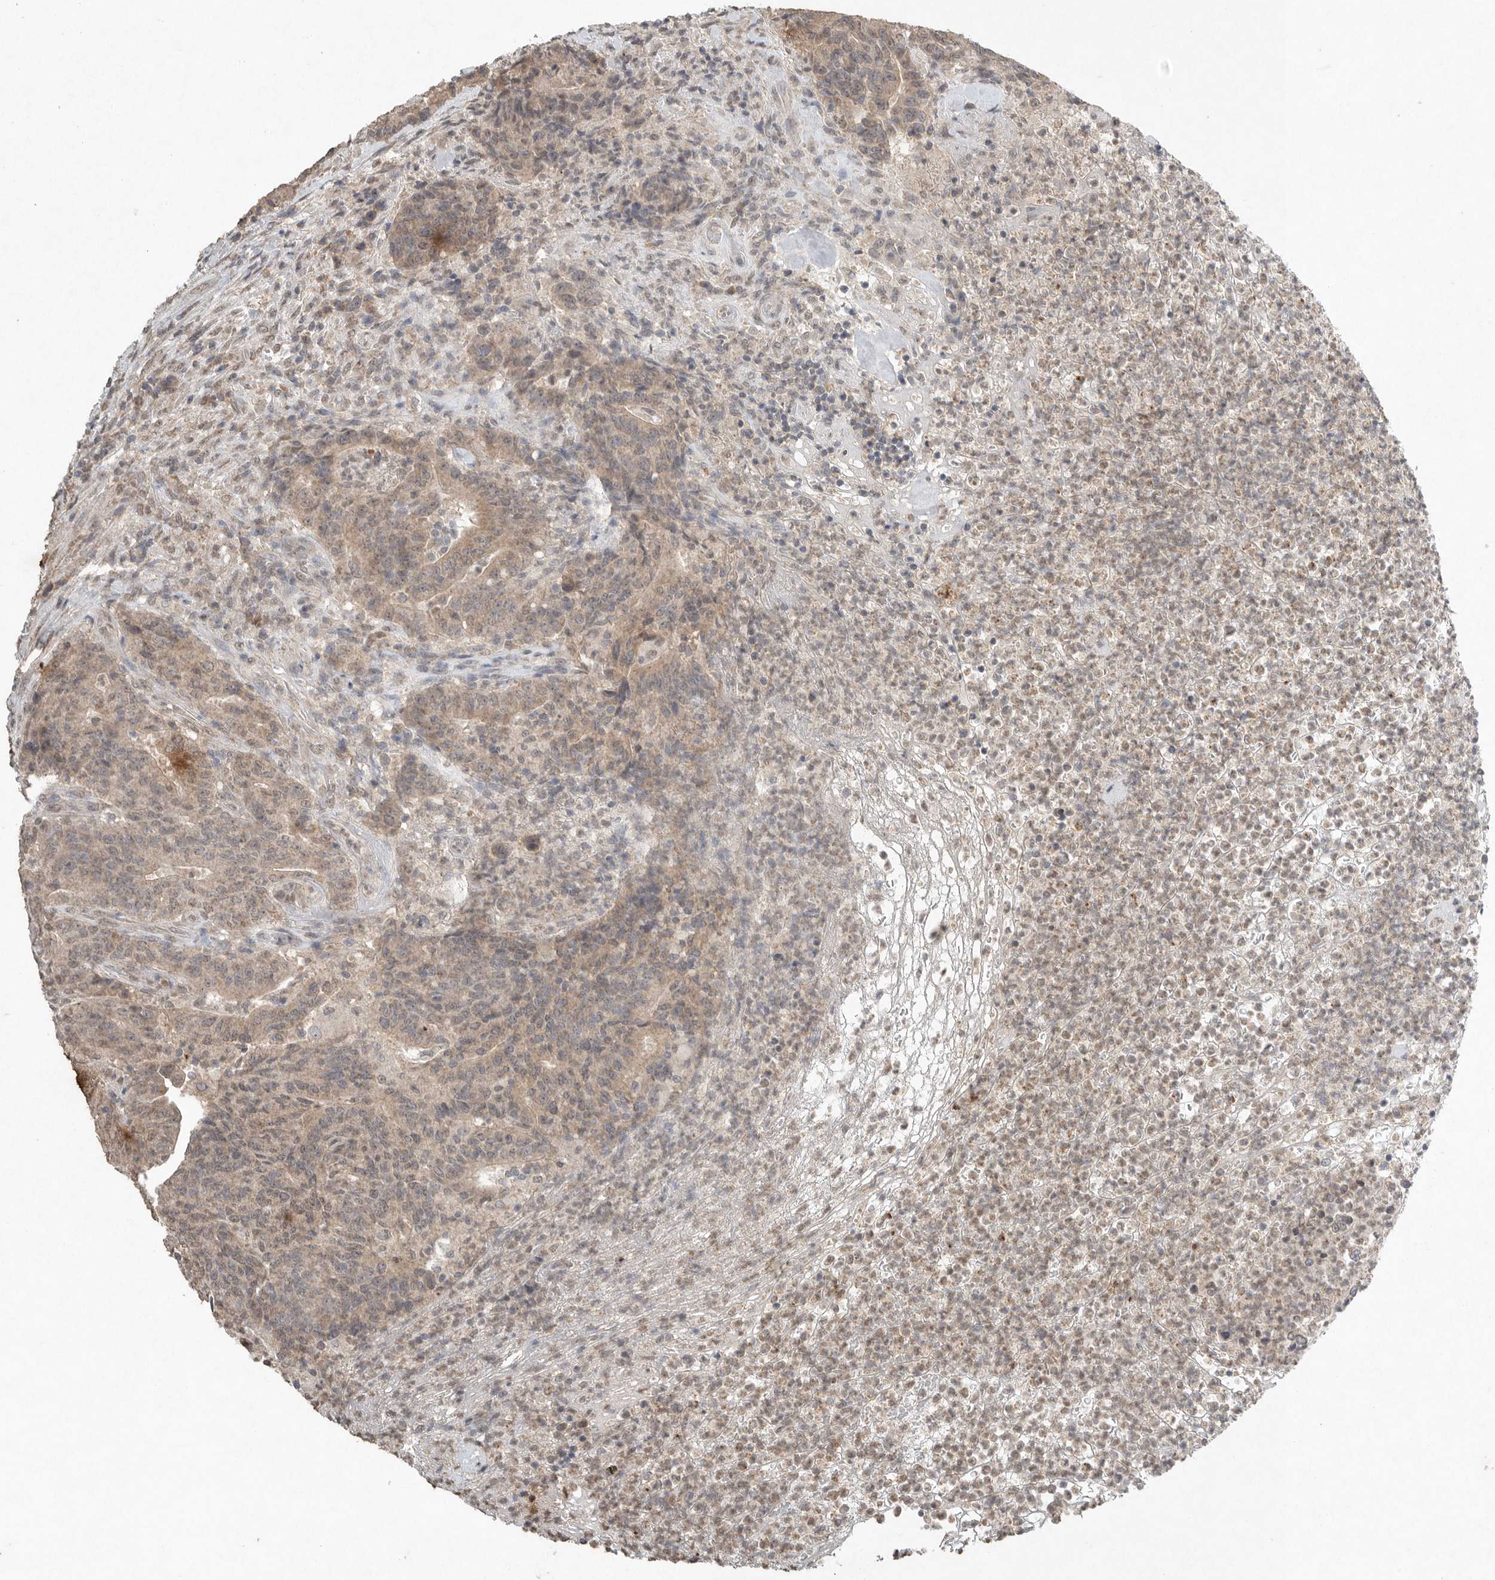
{"staining": {"intensity": "weak", "quantity": ">75%", "location": "cytoplasmic/membranous"}, "tissue": "colorectal cancer", "cell_type": "Tumor cells", "image_type": "cancer", "snomed": [{"axis": "morphology", "description": "Normal tissue, NOS"}, {"axis": "morphology", "description": "Adenocarcinoma, NOS"}, {"axis": "topography", "description": "Colon"}], "caption": "A high-resolution micrograph shows IHC staining of adenocarcinoma (colorectal), which reveals weak cytoplasmic/membranous positivity in about >75% of tumor cells.", "gene": "KLK5", "patient": {"sex": "female", "age": 75}}